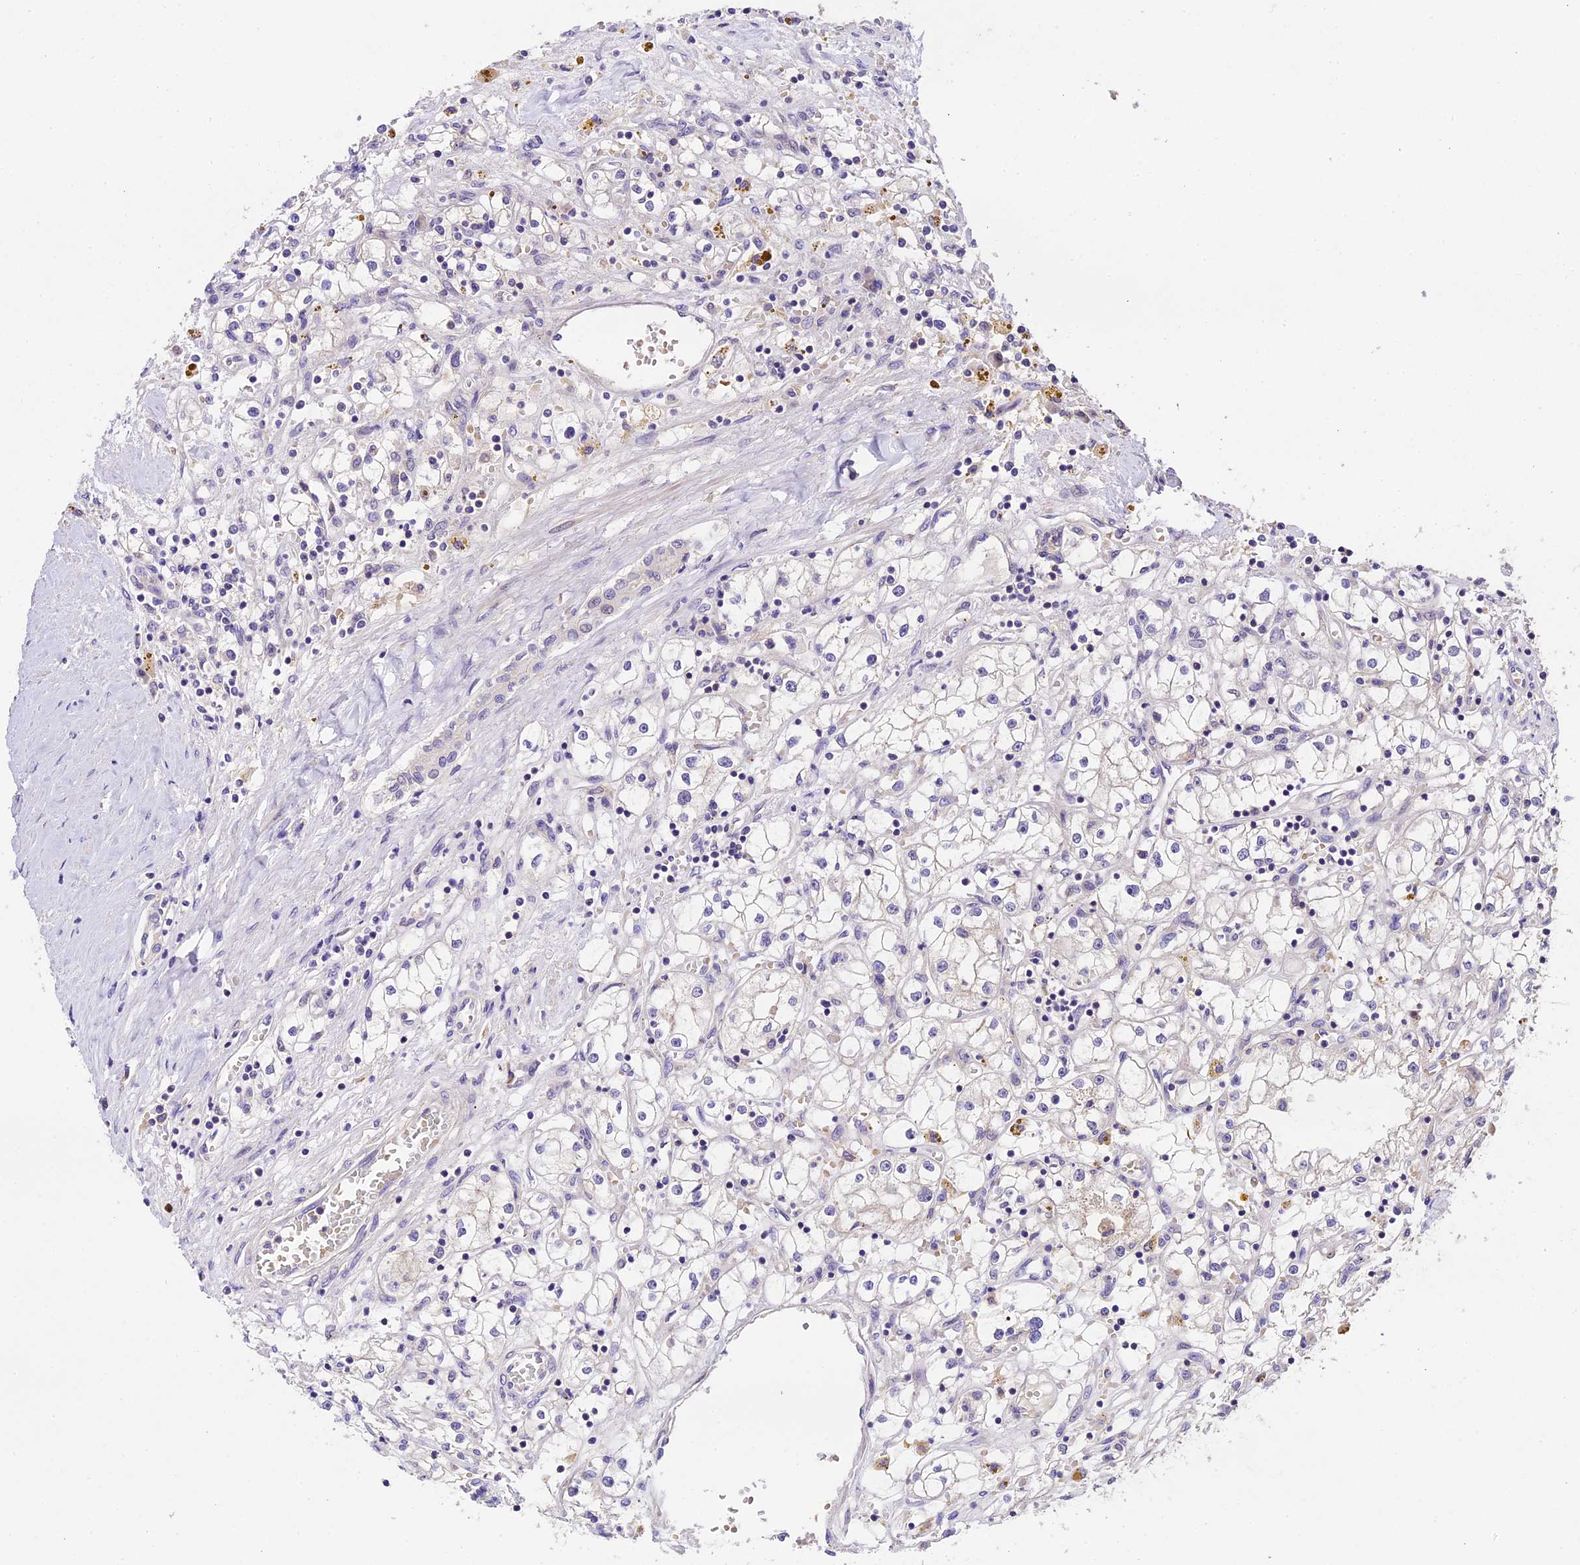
{"staining": {"intensity": "negative", "quantity": "none", "location": "none"}, "tissue": "renal cancer", "cell_type": "Tumor cells", "image_type": "cancer", "snomed": [{"axis": "morphology", "description": "Adenocarcinoma, NOS"}, {"axis": "topography", "description": "Kidney"}], "caption": "An immunohistochemistry histopathology image of renal cancer is shown. There is no staining in tumor cells of renal cancer.", "gene": "DGKH", "patient": {"sex": "male", "age": 56}}